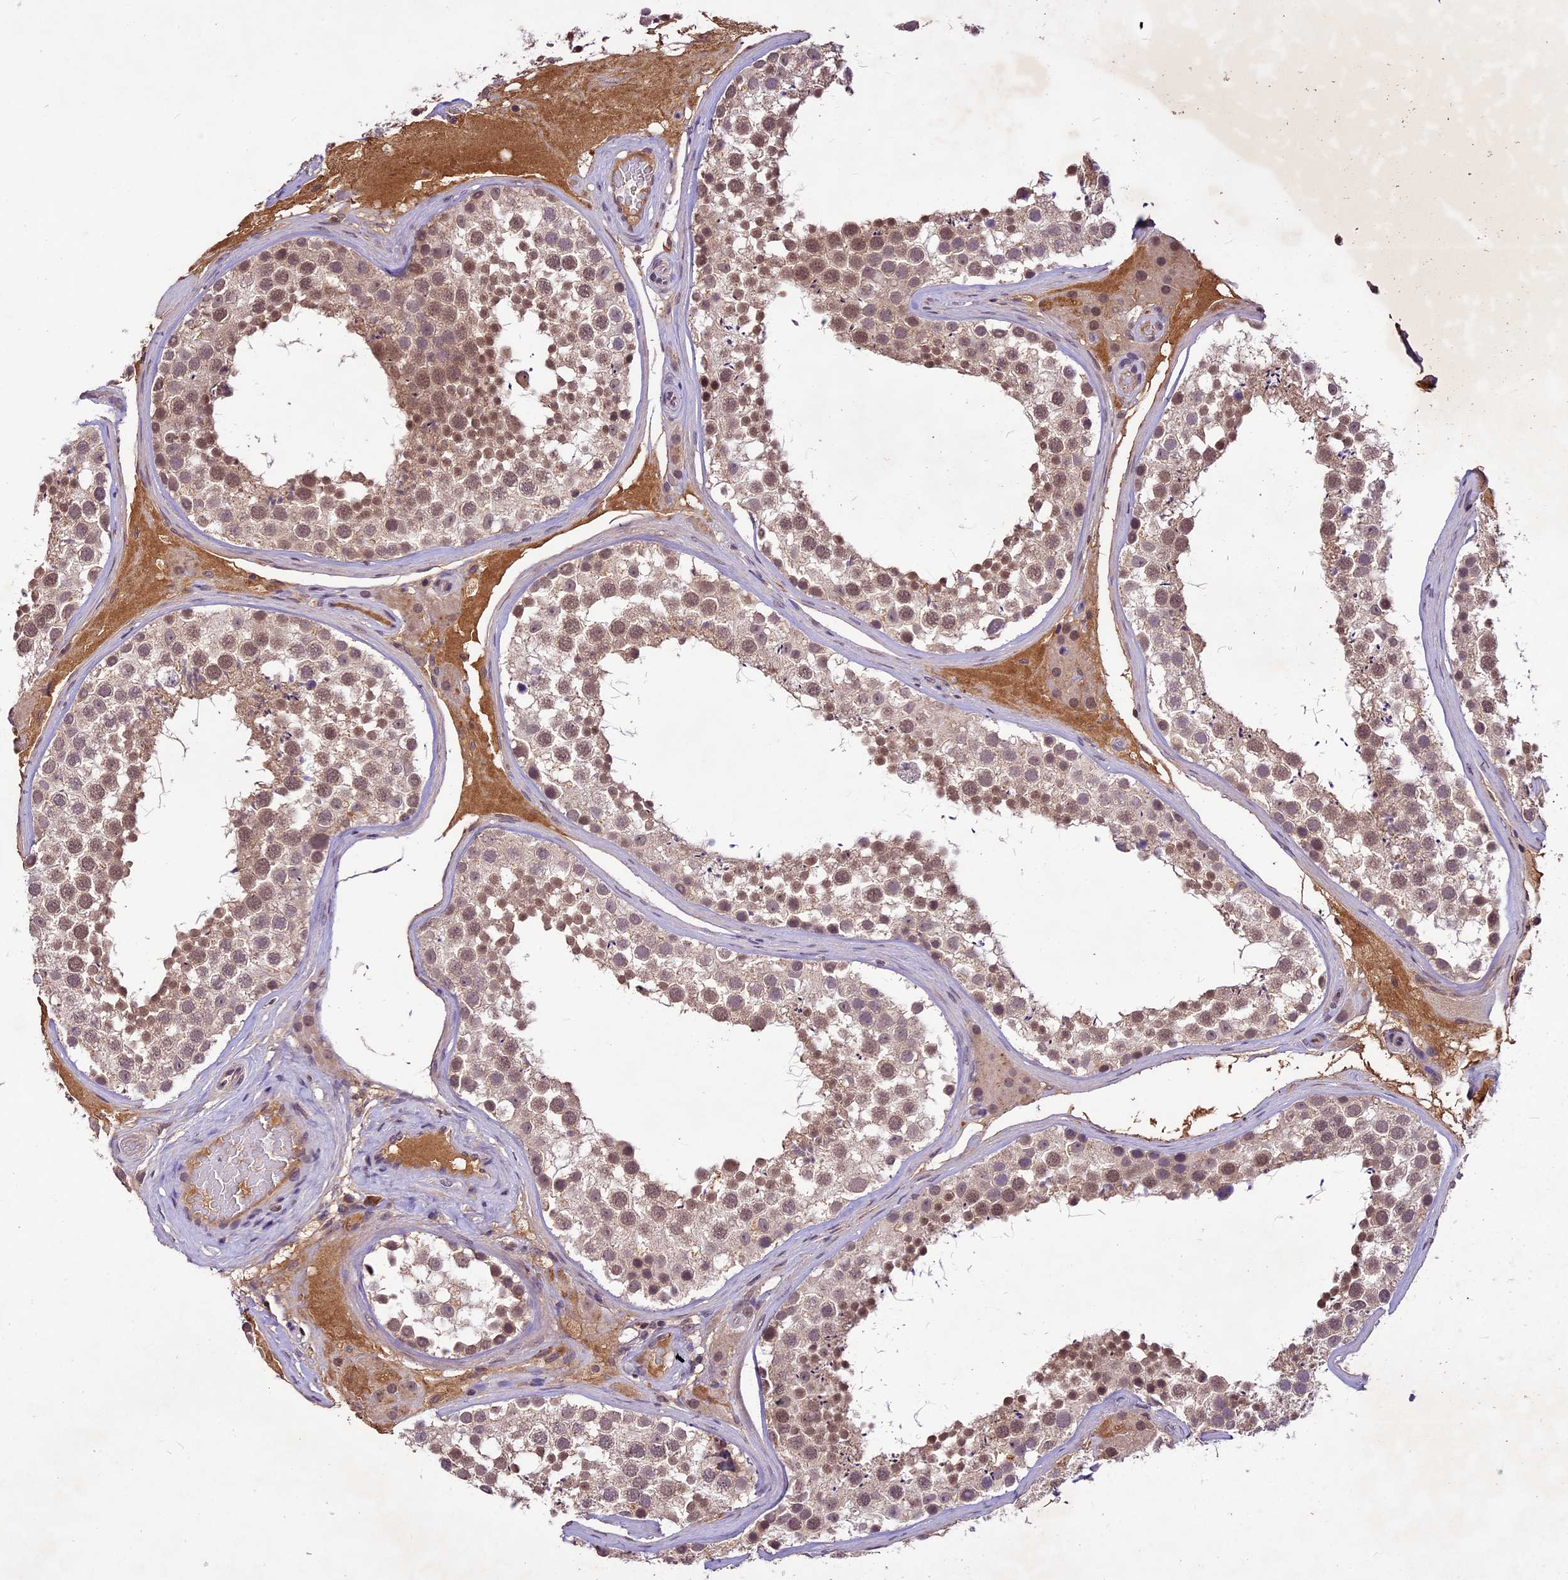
{"staining": {"intensity": "moderate", "quantity": ">75%", "location": "nuclear"}, "tissue": "testis", "cell_type": "Cells in seminiferous ducts", "image_type": "normal", "snomed": [{"axis": "morphology", "description": "Normal tissue, NOS"}, {"axis": "topography", "description": "Testis"}], "caption": "An IHC histopathology image of normal tissue is shown. Protein staining in brown highlights moderate nuclear positivity in testis within cells in seminiferous ducts. (brown staining indicates protein expression, while blue staining denotes nuclei).", "gene": "ATP10A", "patient": {"sex": "male", "age": 46}}